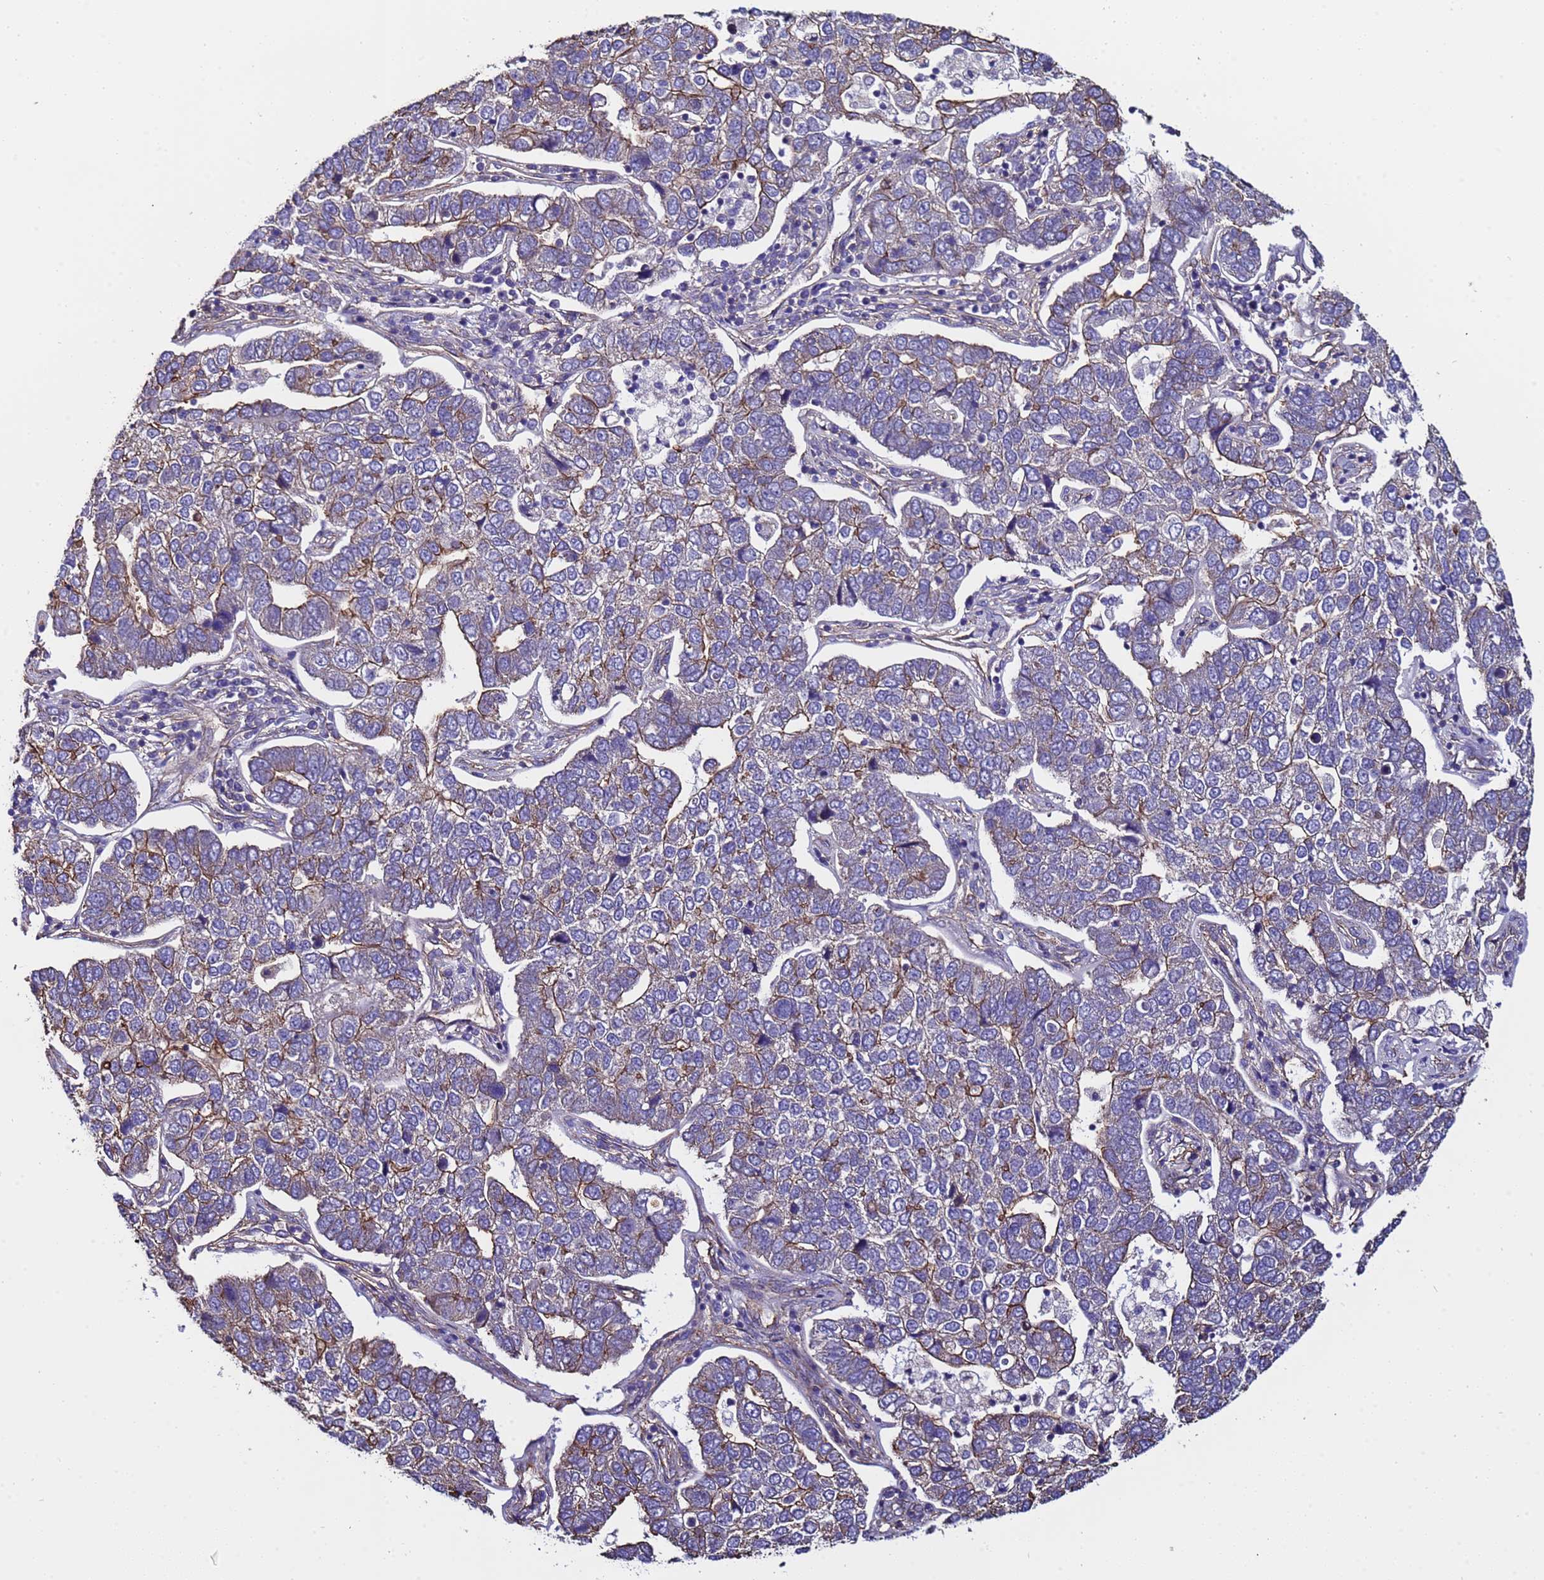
{"staining": {"intensity": "moderate", "quantity": "<25%", "location": "cytoplasmic/membranous"}, "tissue": "pancreatic cancer", "cell_type": "Tumor cells", "image_type": "cancer", "snomed": [{"axis": "morphology", "description": "Adenocarcinoma, NOS"}, {"axis": "topography", "description": "Pancreas"}], "caption": "DAB immunohistochemical staining of human pancreatic adenocarcinoma exhibits moderate cytoplasmic/membranous protein positivity in about <25% of tumor cells.", "gene": "ZNF248", "patient": {"sex": "female", "age": 61}}